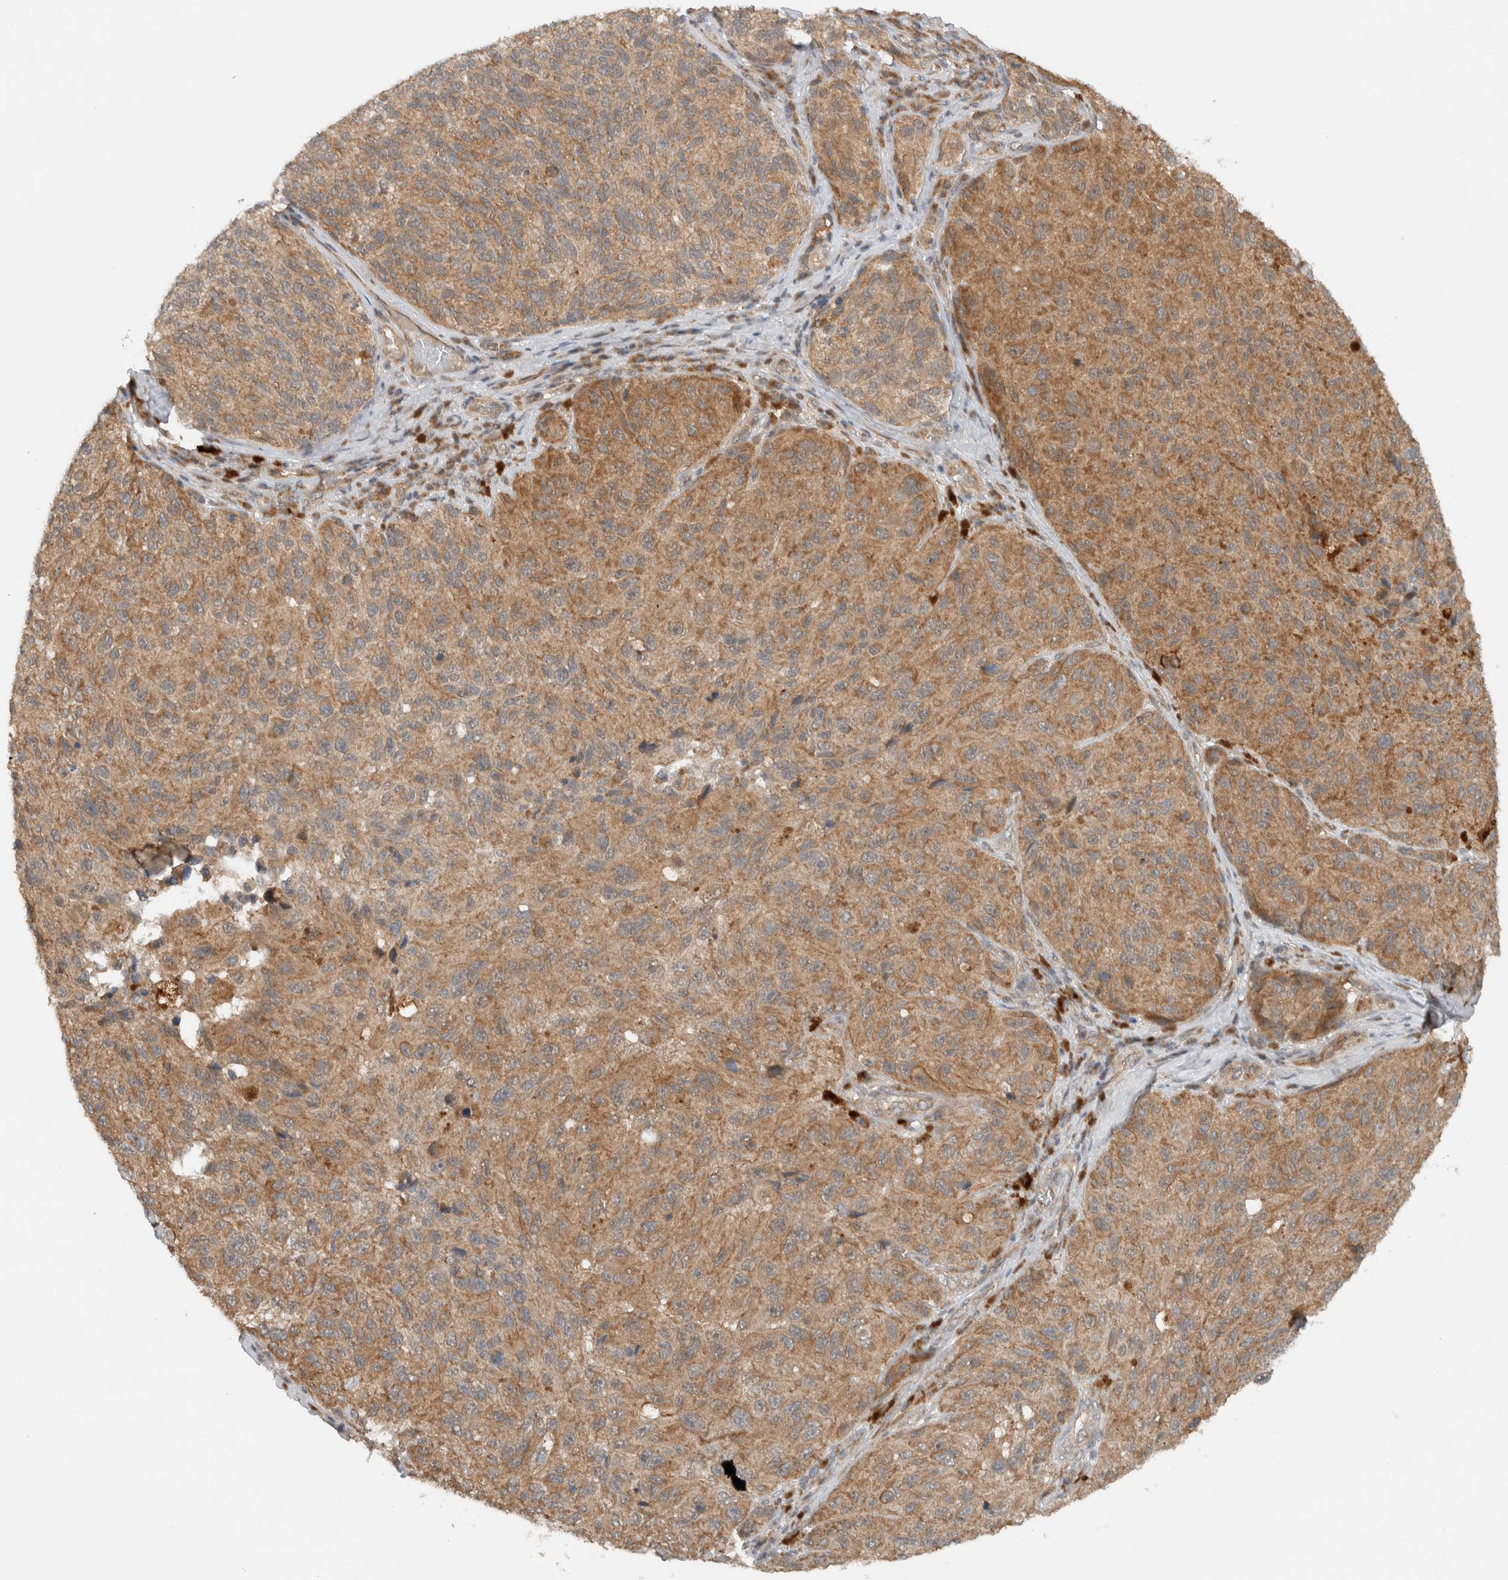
{"staining": {"intensity": "moderate", "quantity": ">75%", "location": "cytoplasmic/membranous"}, "tissue": "melanoma", "cell_type": "Tumor cells", "image_type": "cancer", "snomed": [{"axis": "morphology", "description": "Malignant melanoma, NOS"}, {"axis": "topography", "description": "Skin"}], "caption": "An image of malignant melanoma stained for a protein shows moderate cytoplasmic/membranous brown staining in tumor cells.", "gene": "KLHL6", "patient": {"sex": "female", "age": 73}}